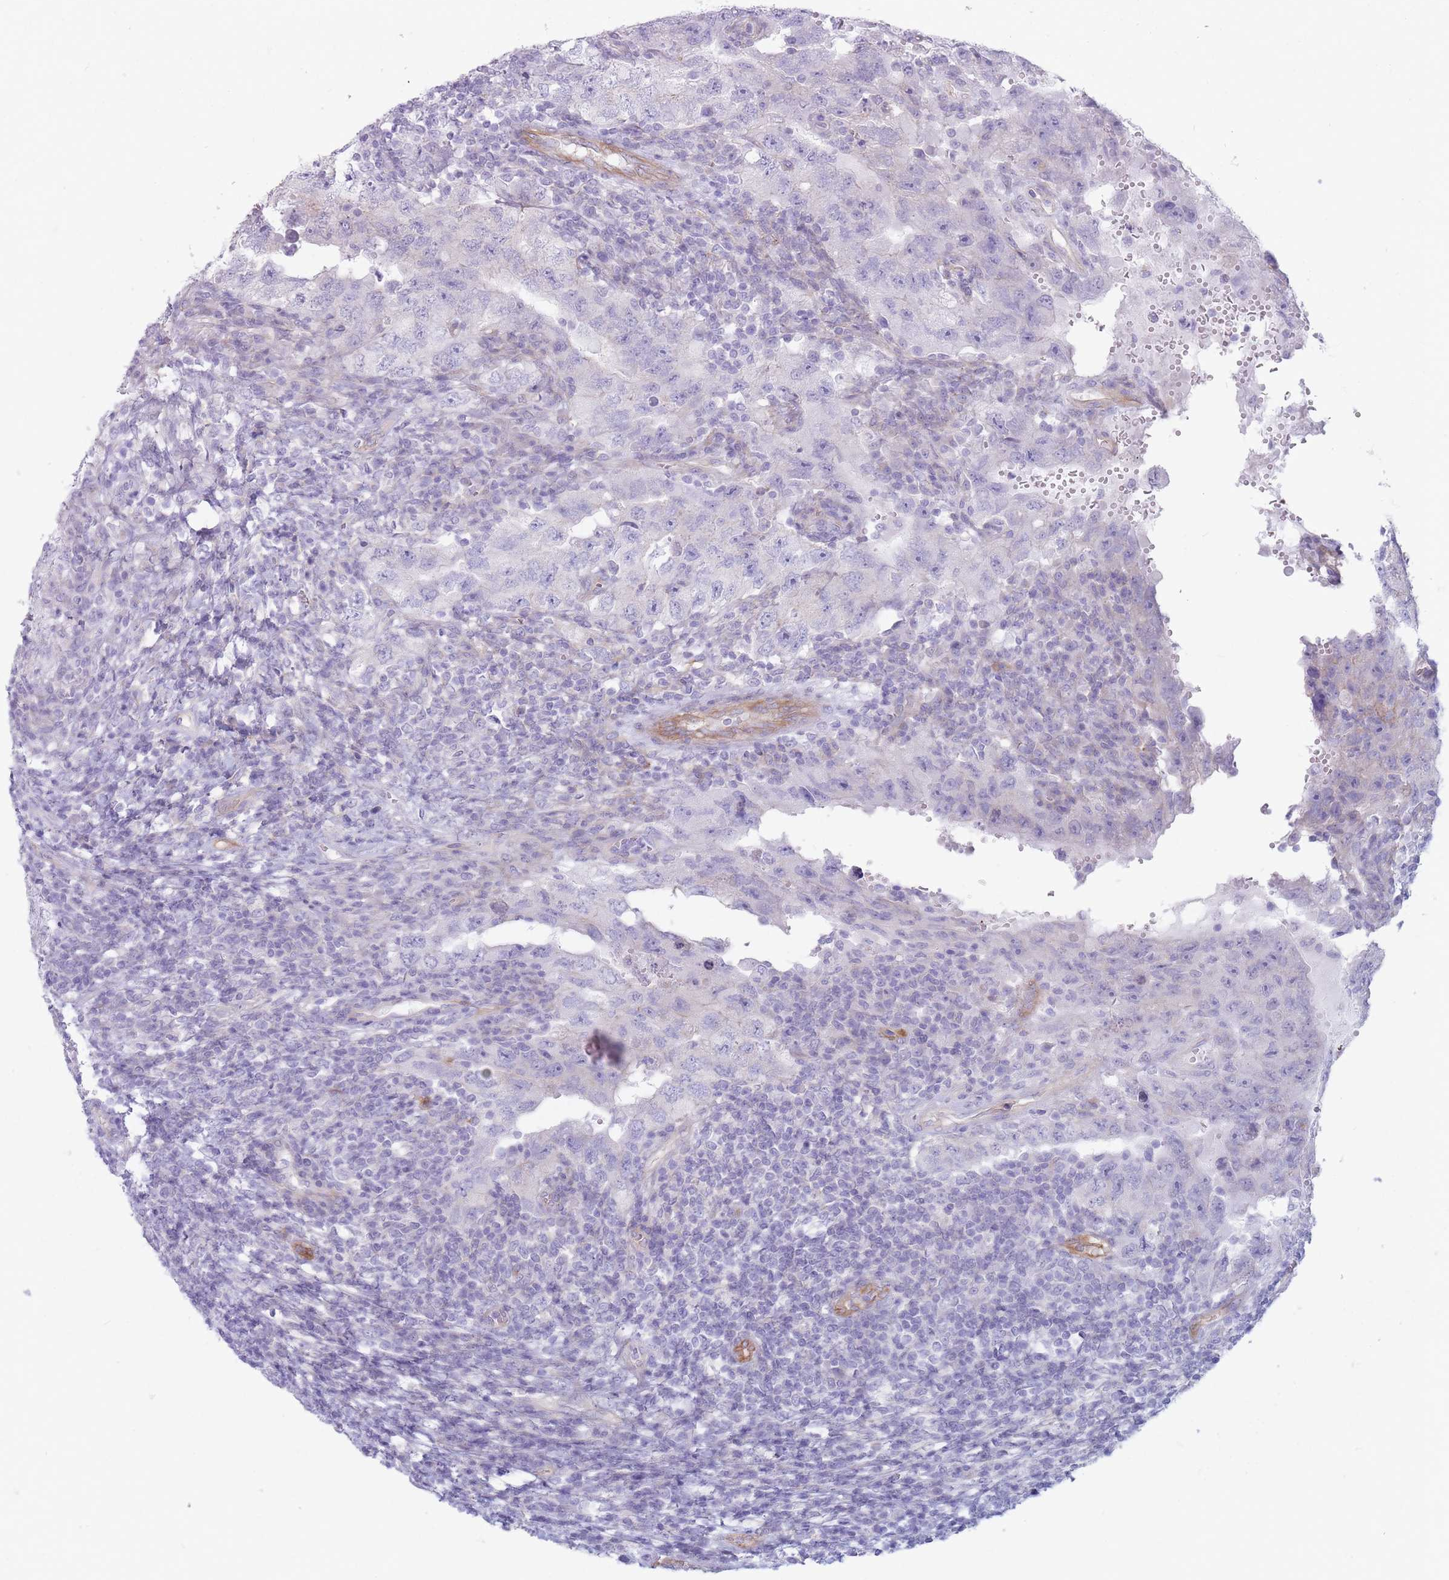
{"staining": {"intensity": "negative", "quantity": "none", "location": "none"}, "tissue": "testis cancer", "cell_type": "Tumor cells", "image_type": "cancer", "snomed": [{"axis": "morphology", "description": "Carcinoma, Embryonal, NOS"}, {"axis": "topography", "description": "Testis"}], "caption": "This photomicrograph is of testis embryonal carcinoma stained with IHC to label a protein in brown with the nuclei are counter-stained blue. There is no expression in tumor cells.", "gene": "PLPP1", "patient": {"sex": "male", "age": 26}}